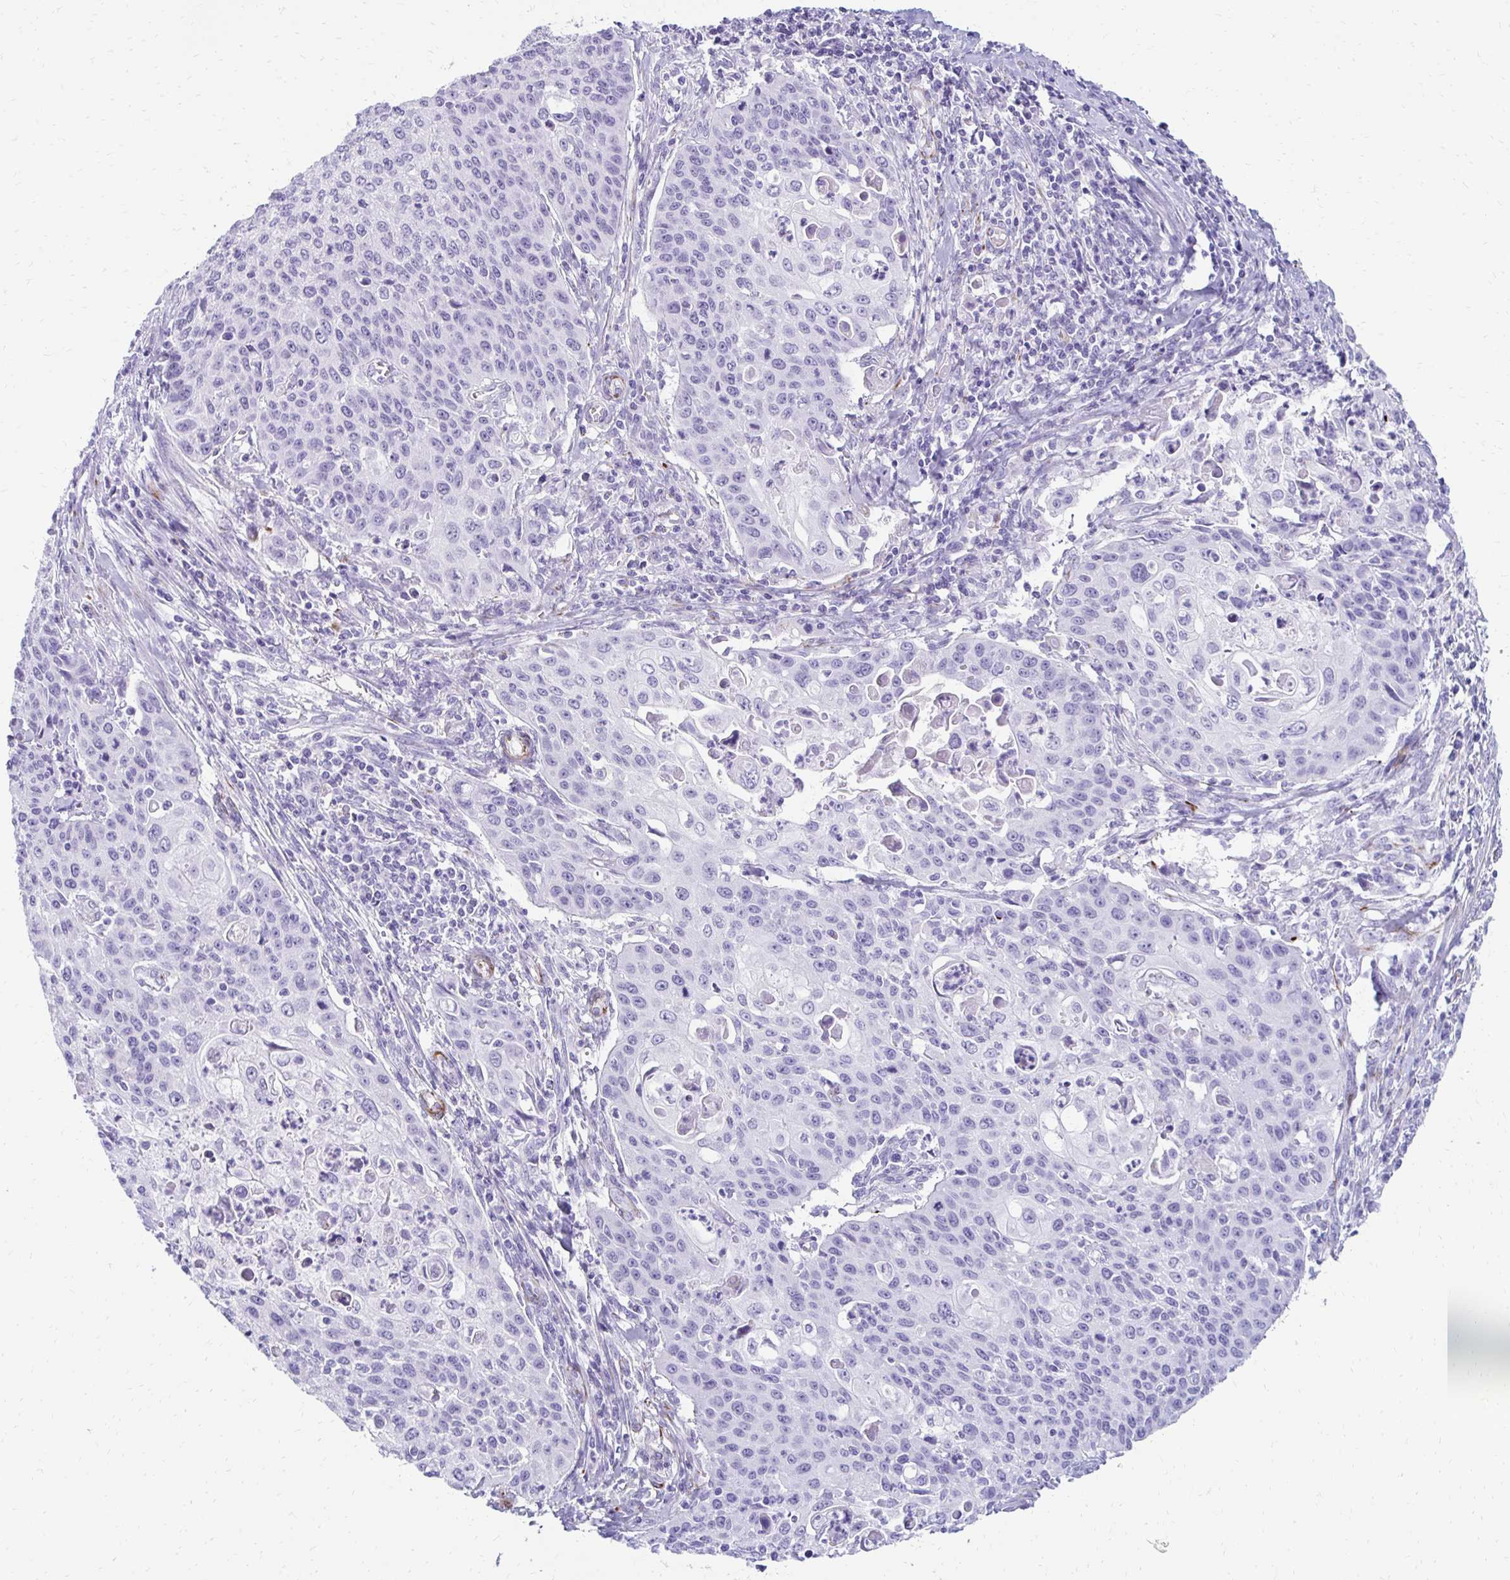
{"staining": {"intensity": "negative", "quantity": "none", "location": "none"}, "tissue": "cervical cancer", "cell_type": "Tumor cells", "image_type": "cancer", "snomed": [{"axis": "morphology", "description": "Squamous cell carcinoma, NOS"}, {"axis": "topography", "description": "Cervix"}], "caption": "This is an immunohistochemistry histopathology image of human cervical cancer (squamous cell carcinoma). There is no staining in tumor cells.", "gene": "TMEM54", "patient": {"sex": "female", "age": 65}}